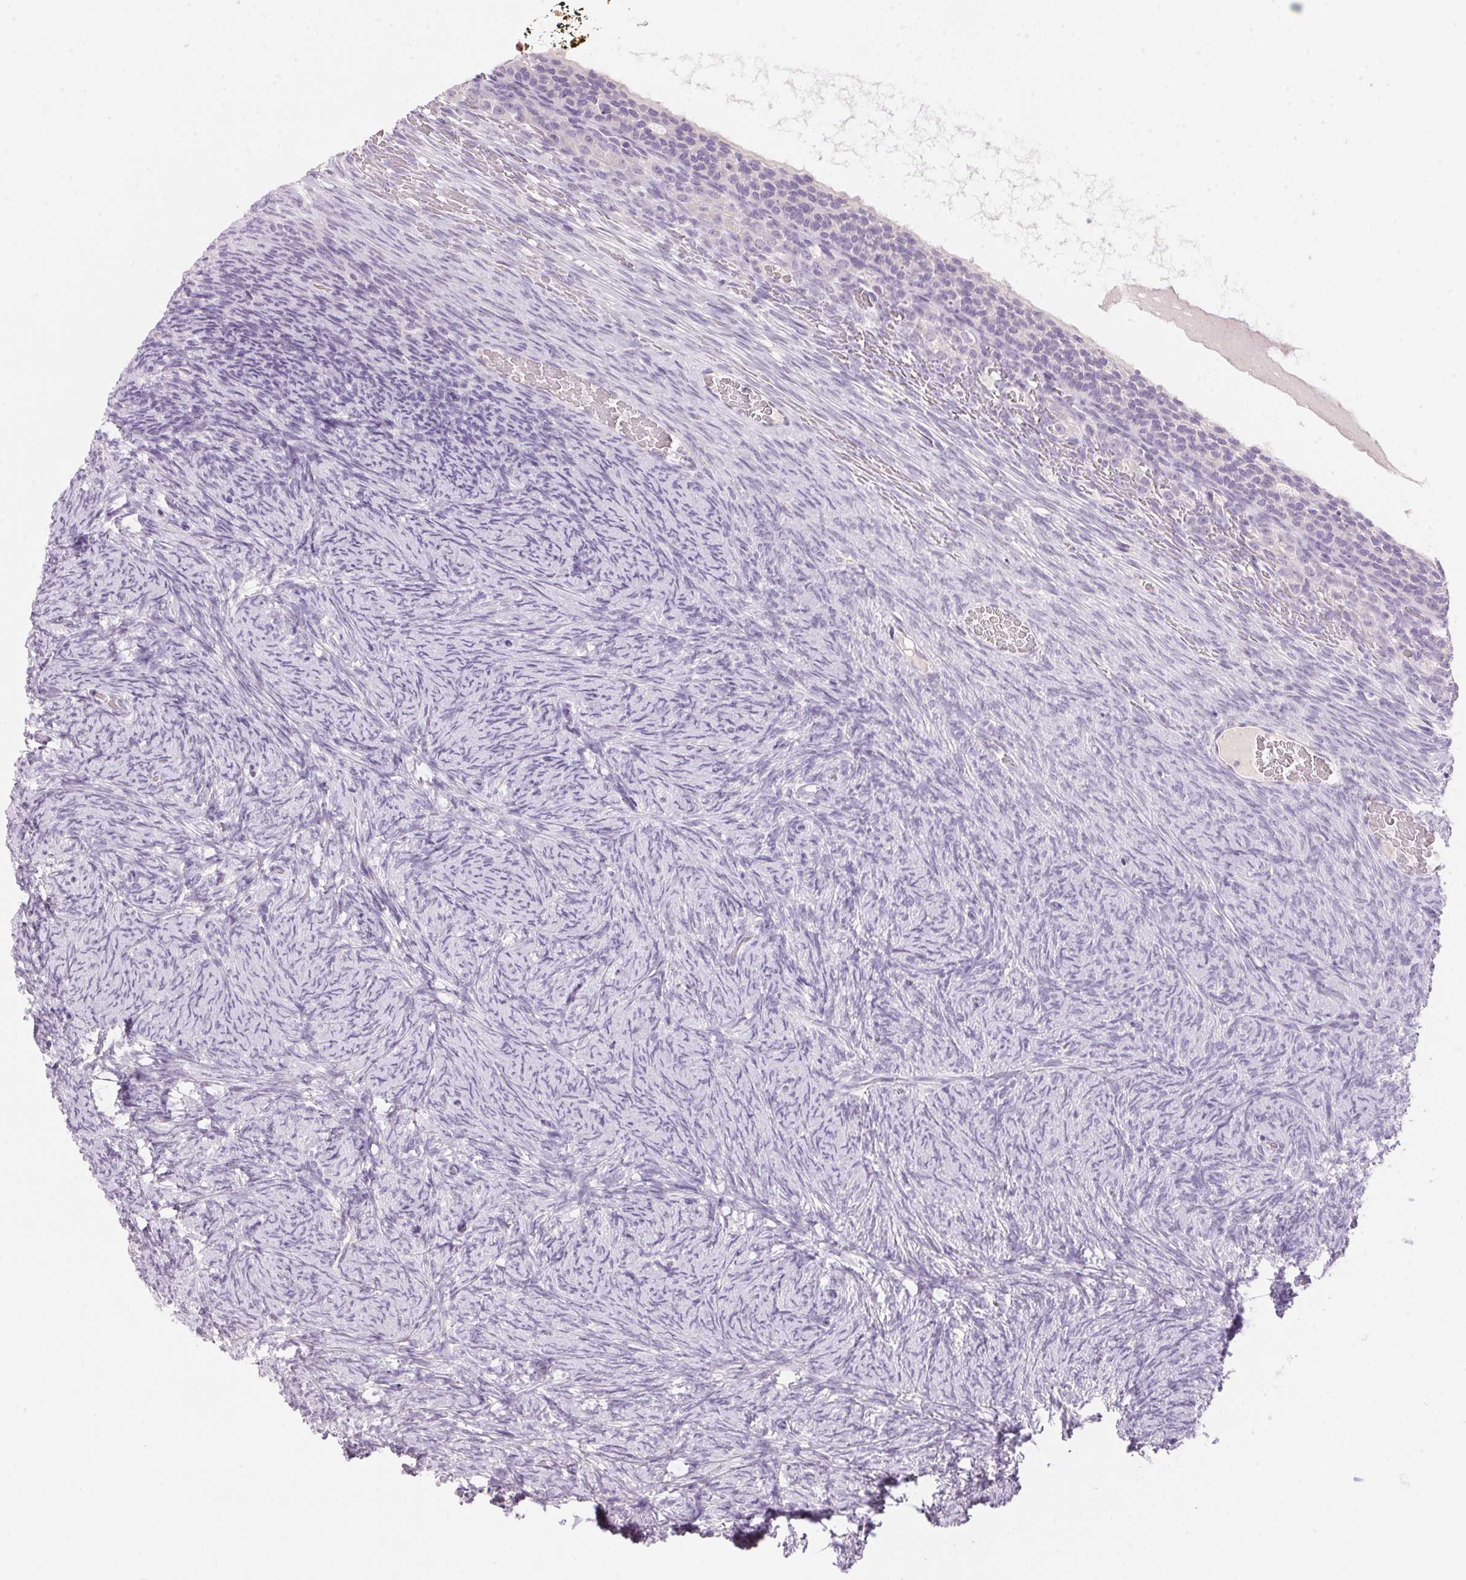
{"staining": {"intensity": "negative", "quantity": "none", "location": "none"}, "tissue": "ovary", "cell_type": "Follicle cells", "image_type": "normal", "snomed": [{"axis": "morphology", "description": "Normal tissue, NOS"}, {"axis": "topography", "description": "Ovary"}], "caption": "Immunohistochemistry image of benign human ovary stained for a protein (brown), which reveals no expression in follicle cells.", "gene": "HSD17B2", "patient": {"sex": "female", "age": 34}}